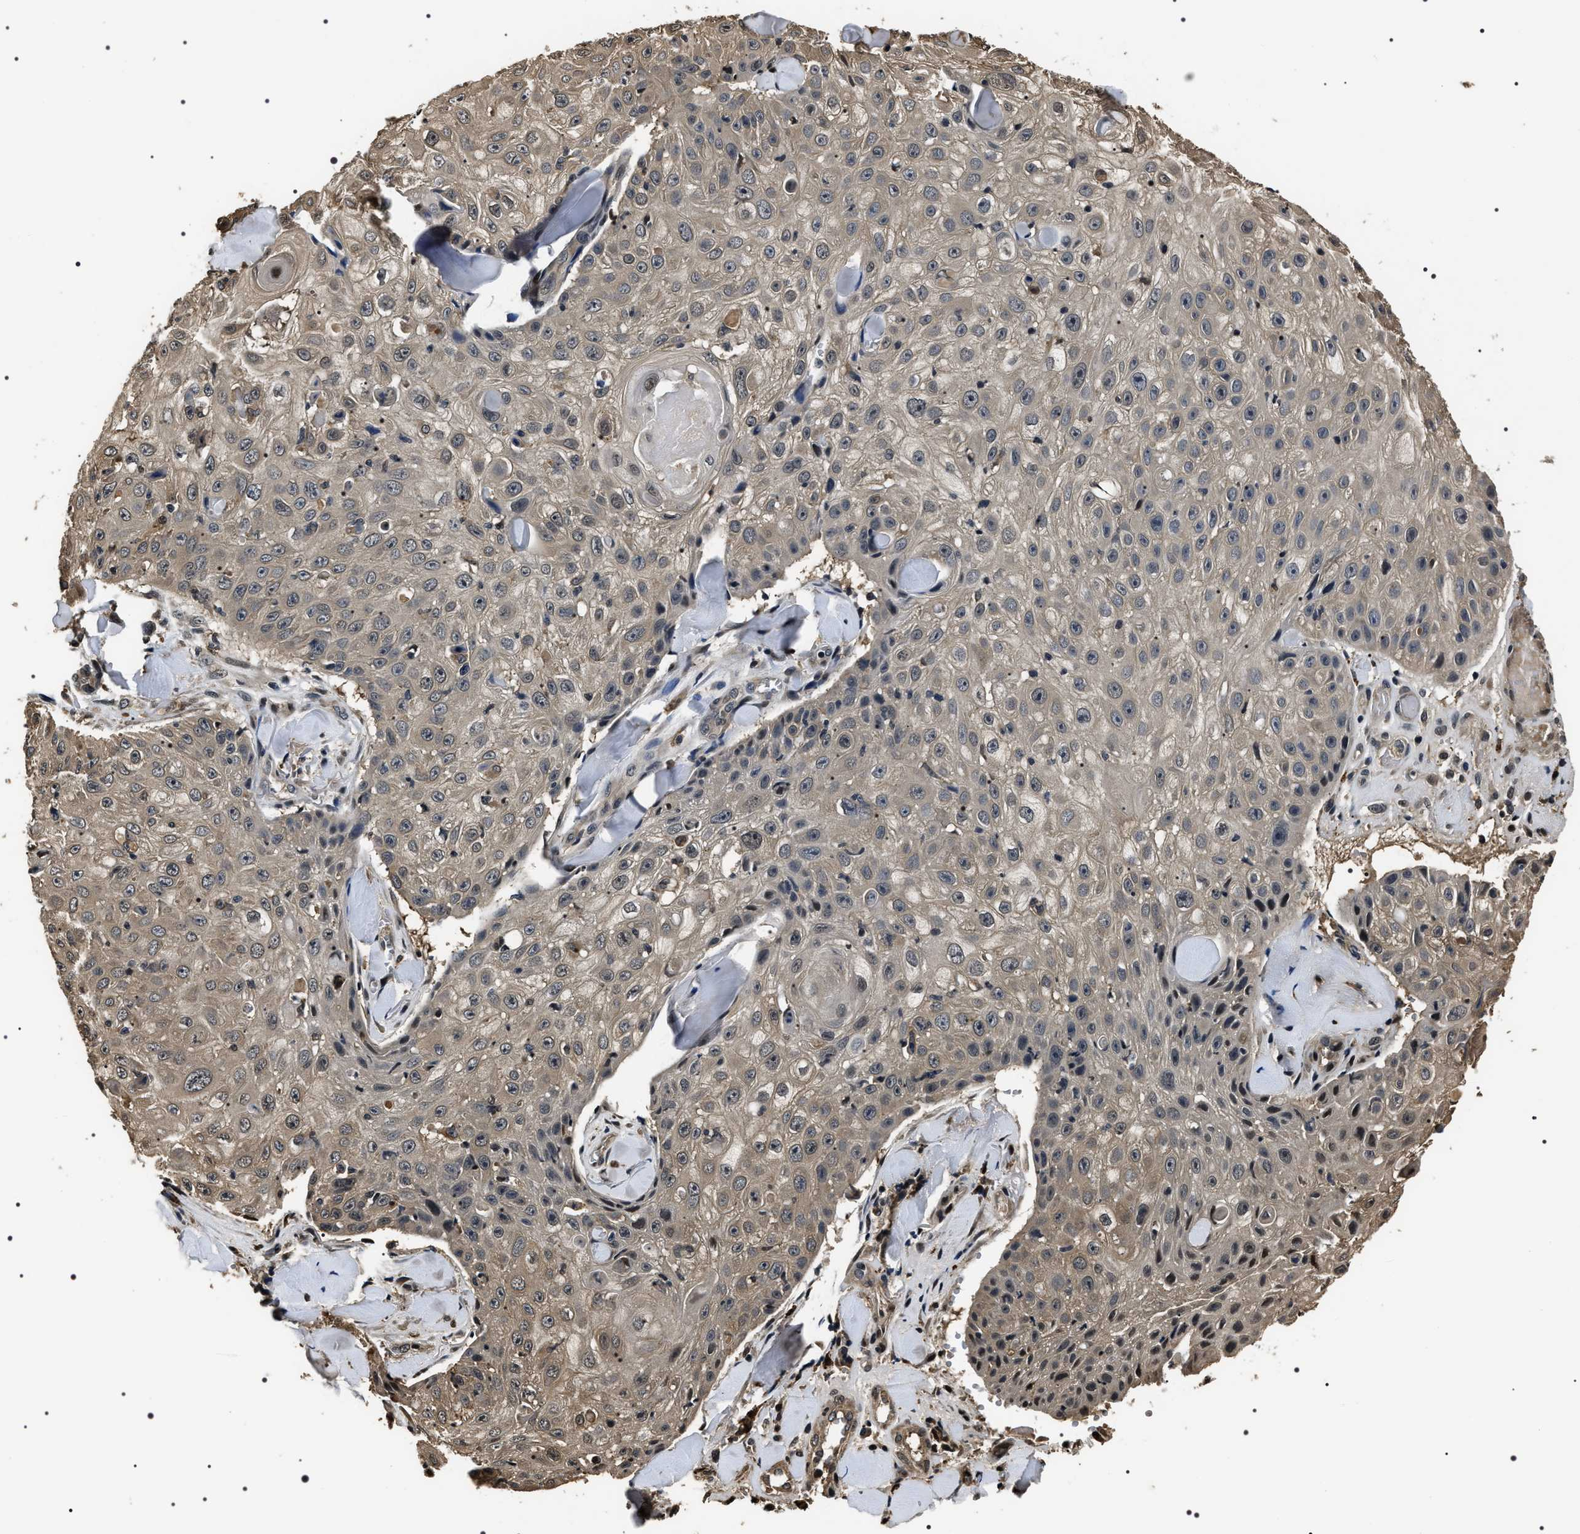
{"staining": {"intensity": "weak", "quantity": "<25%", "location": "cytoplasmic/membranous"}, "tissue": "skin cancer", "cell_type": "Tumor cells", "image_type": "cancer", "snomed": [{"axis": "morphology", "description": "Squamous cell carcinoma, NOS"}, {"axis": "topography", "description": "Skin"}], "caption": "The image exhibits no significant positivity in tumor cells of skin squamous cell carcinoma.", "gene": "ARHGAP22", "patient": {"sex": "male", "age": 86}}